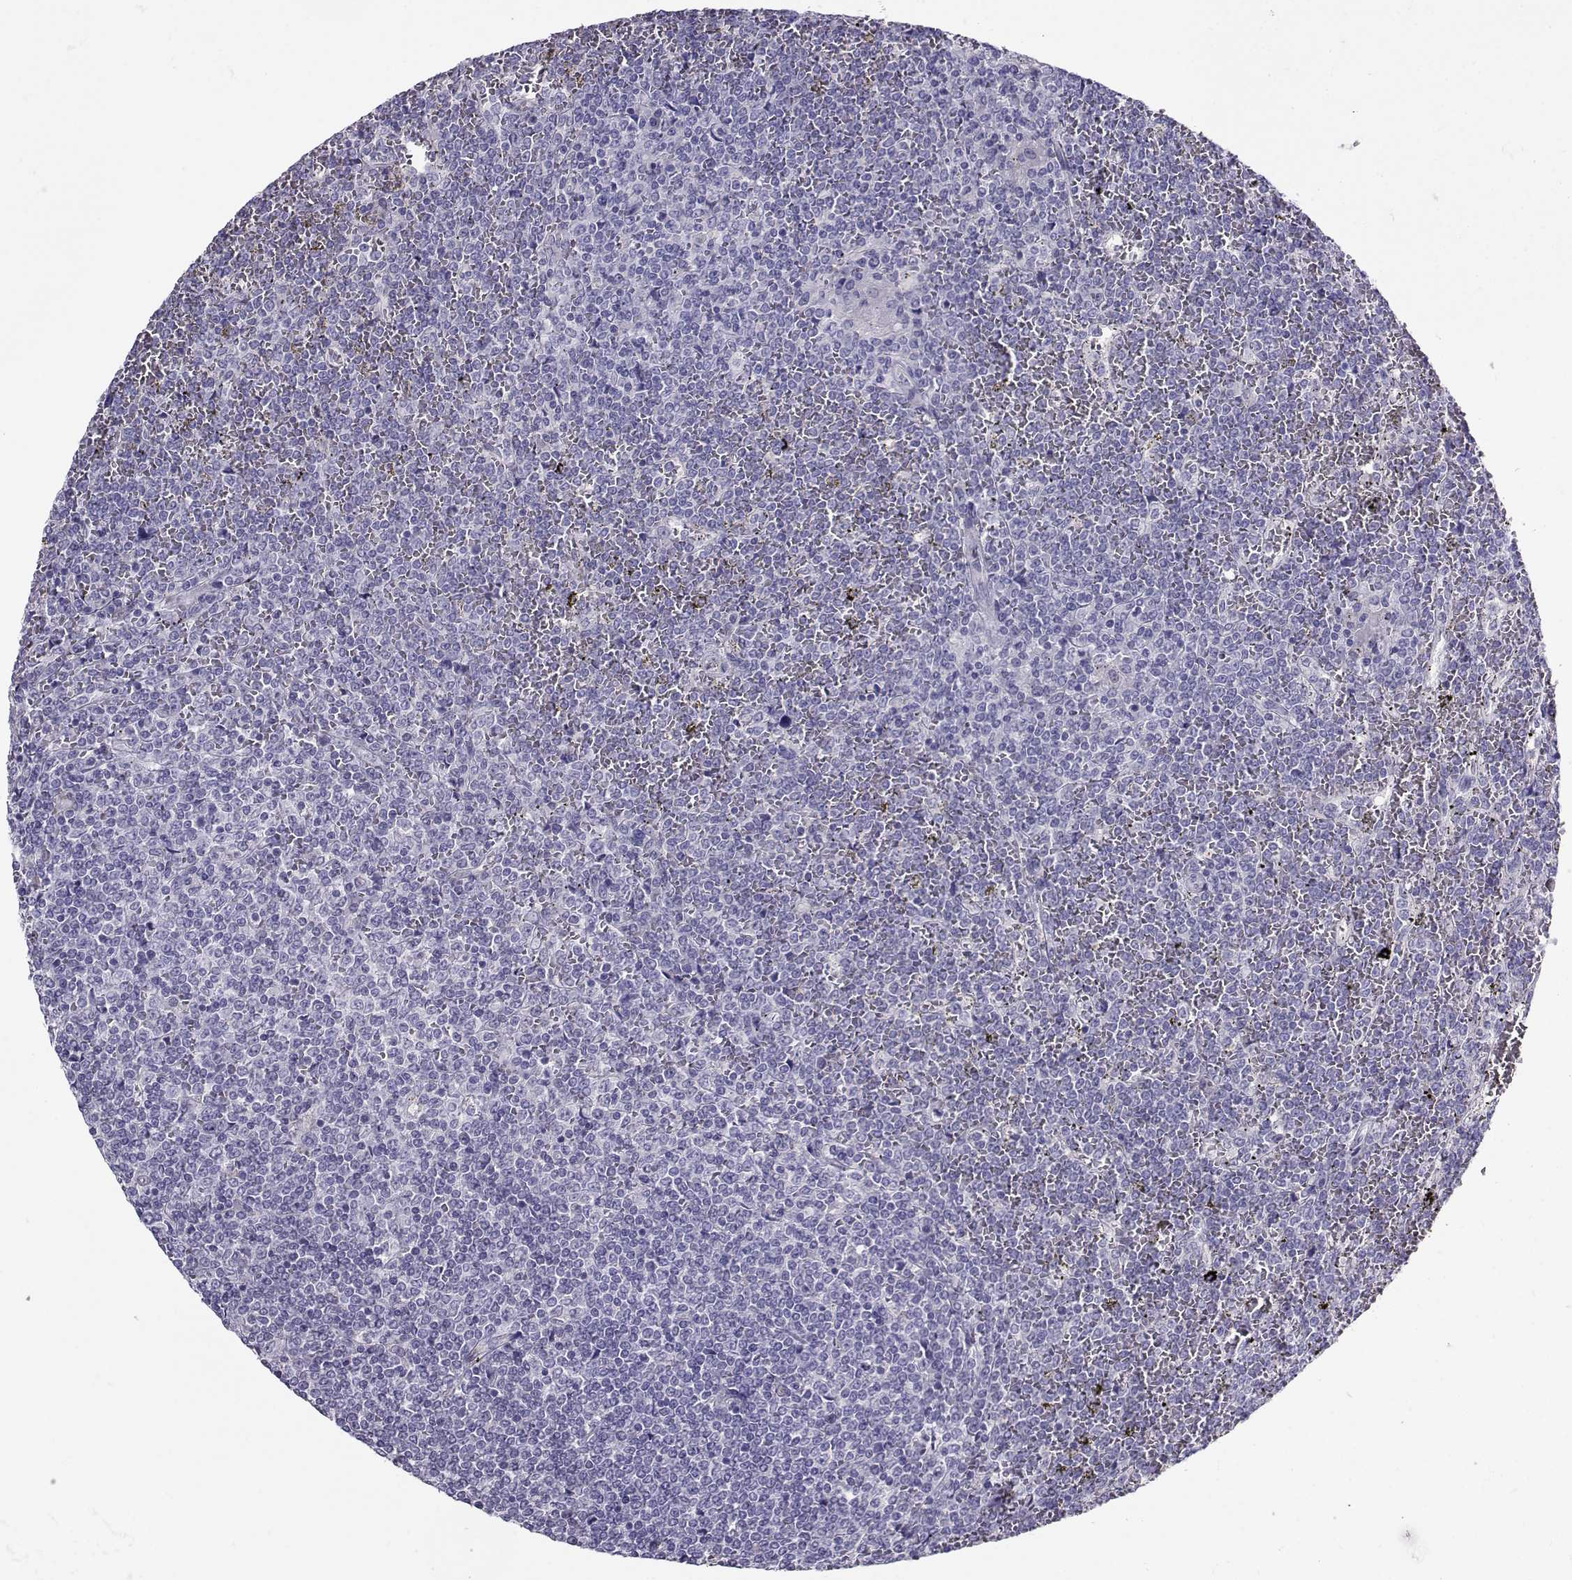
{"staining": {"intensity": "negative", "quantity": "none", "location": "none"}, "tissue": "lymphoma", "cell_type": "Tumor cells", "image_type": "cancer", "snomed": [{"axis": "morphology", "description": "Malignant lymphoma, non-Hodgkin's type, Low grade"}, {"axis": "topography", "description": "Spleen"}], "caption": "This histopathology image is of lymphoma stained with immunohistochemistry (IHC) to label a protein in brown with the nuclei are counter-stained blue. There is no staining in tumor cells. The staining is performed using DAB brown chromogen with nuclei counter-stained in using hematoxylin.", "gene": "CLUL1", "patient": {"sex": "female", "age": 19}}